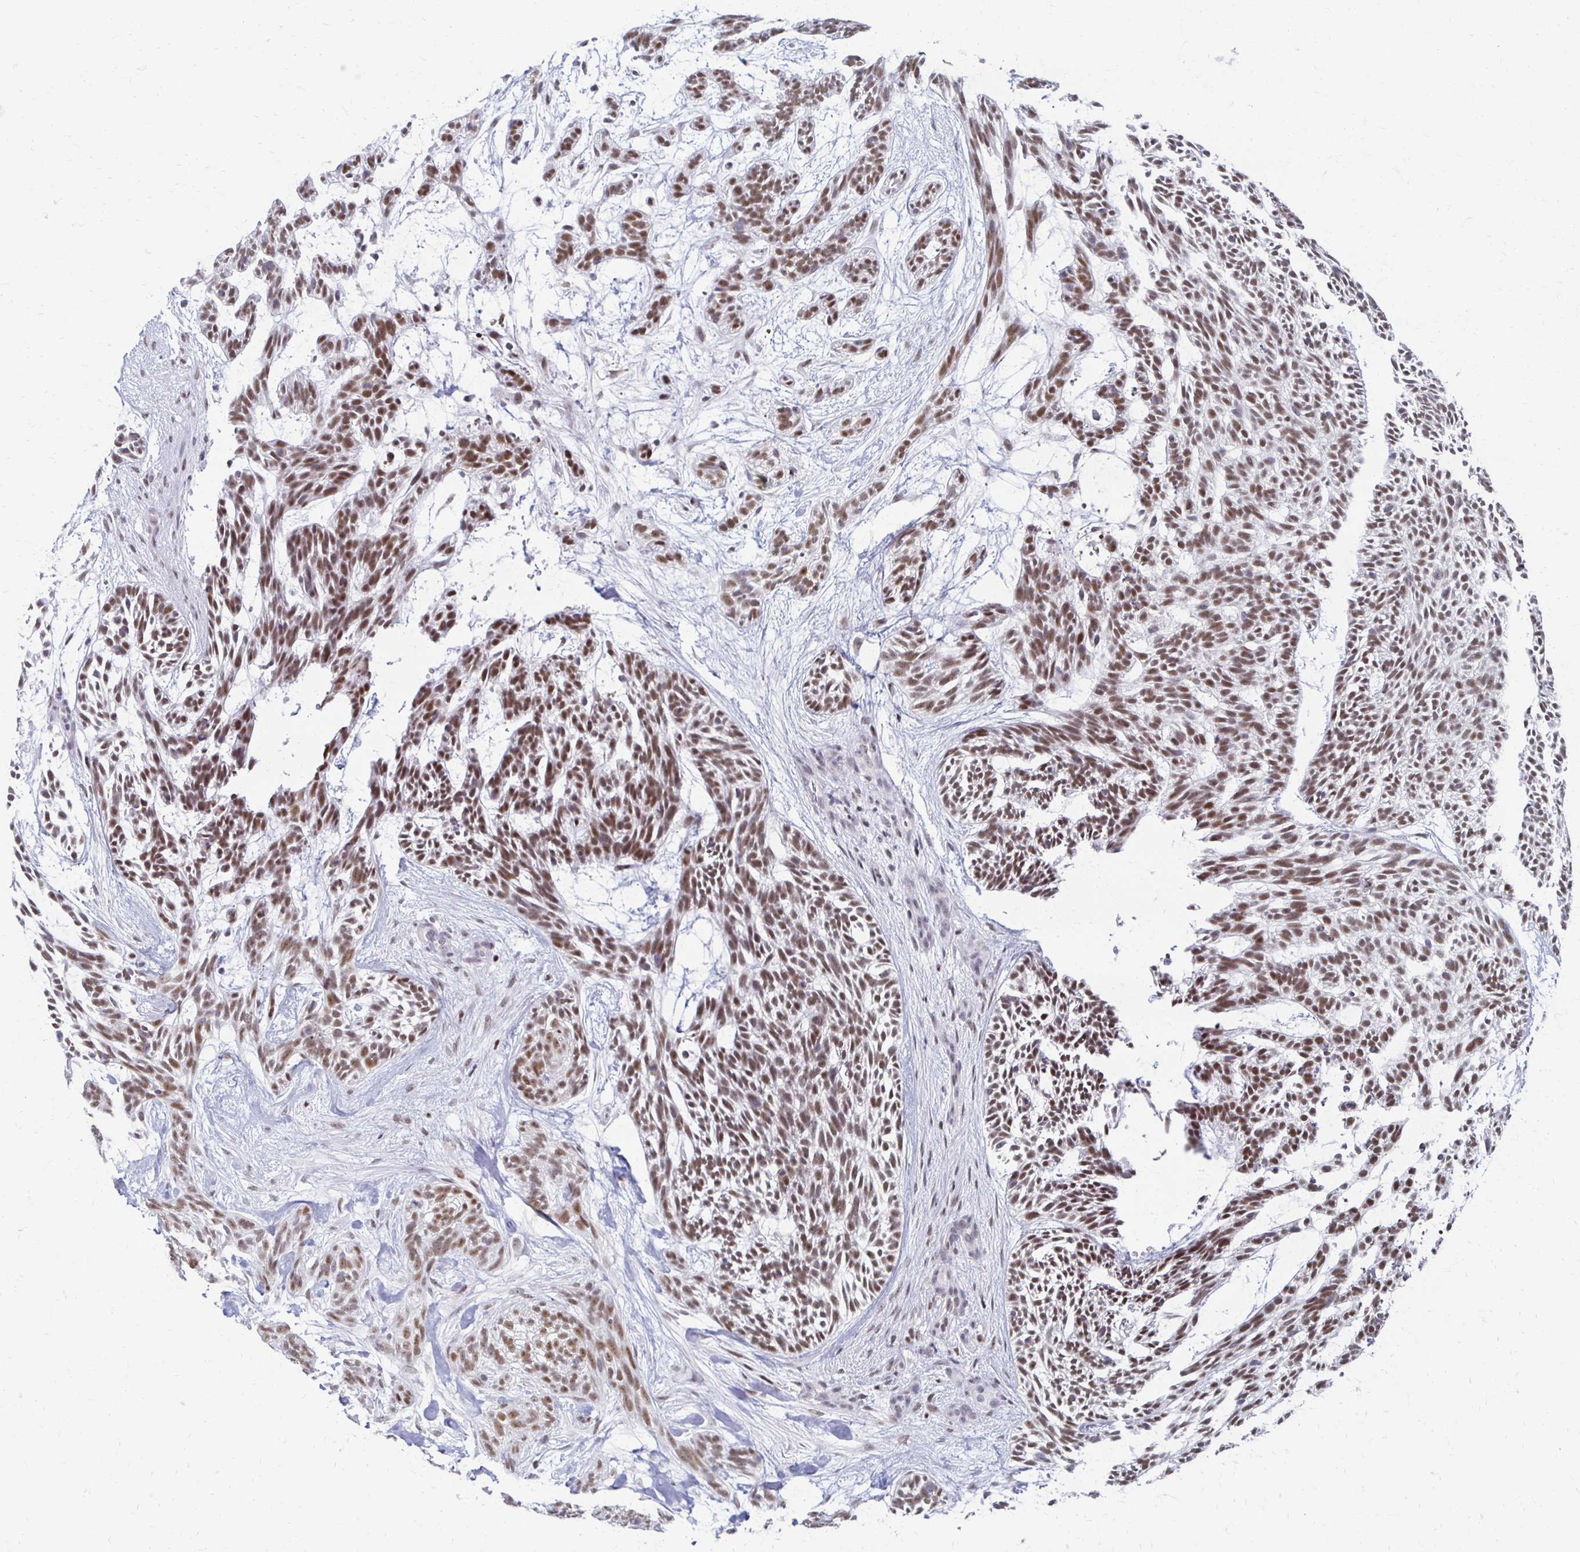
{"staining": {"intensity": "moderate", "quantity": ">75%", "location": "nuclear"}, "tissue": "skin cancer", "cell_type": "Tumor cells", "image_type": "cancer", "snomed": [{"axis": "morphology", "description": "Basal cell carcinoma"}, {"axis": "topography", "description": "Skin"}, {"axis": "topography", "description": "Skin, foot"}], "caption": "Moderate nuclear protein positivity is appreciated in approximately >75% of tumor cells in skin cancer (basal cell carcinoma).", "gene": "IRF7", "patient": {"sex": "female", "age": 77}}